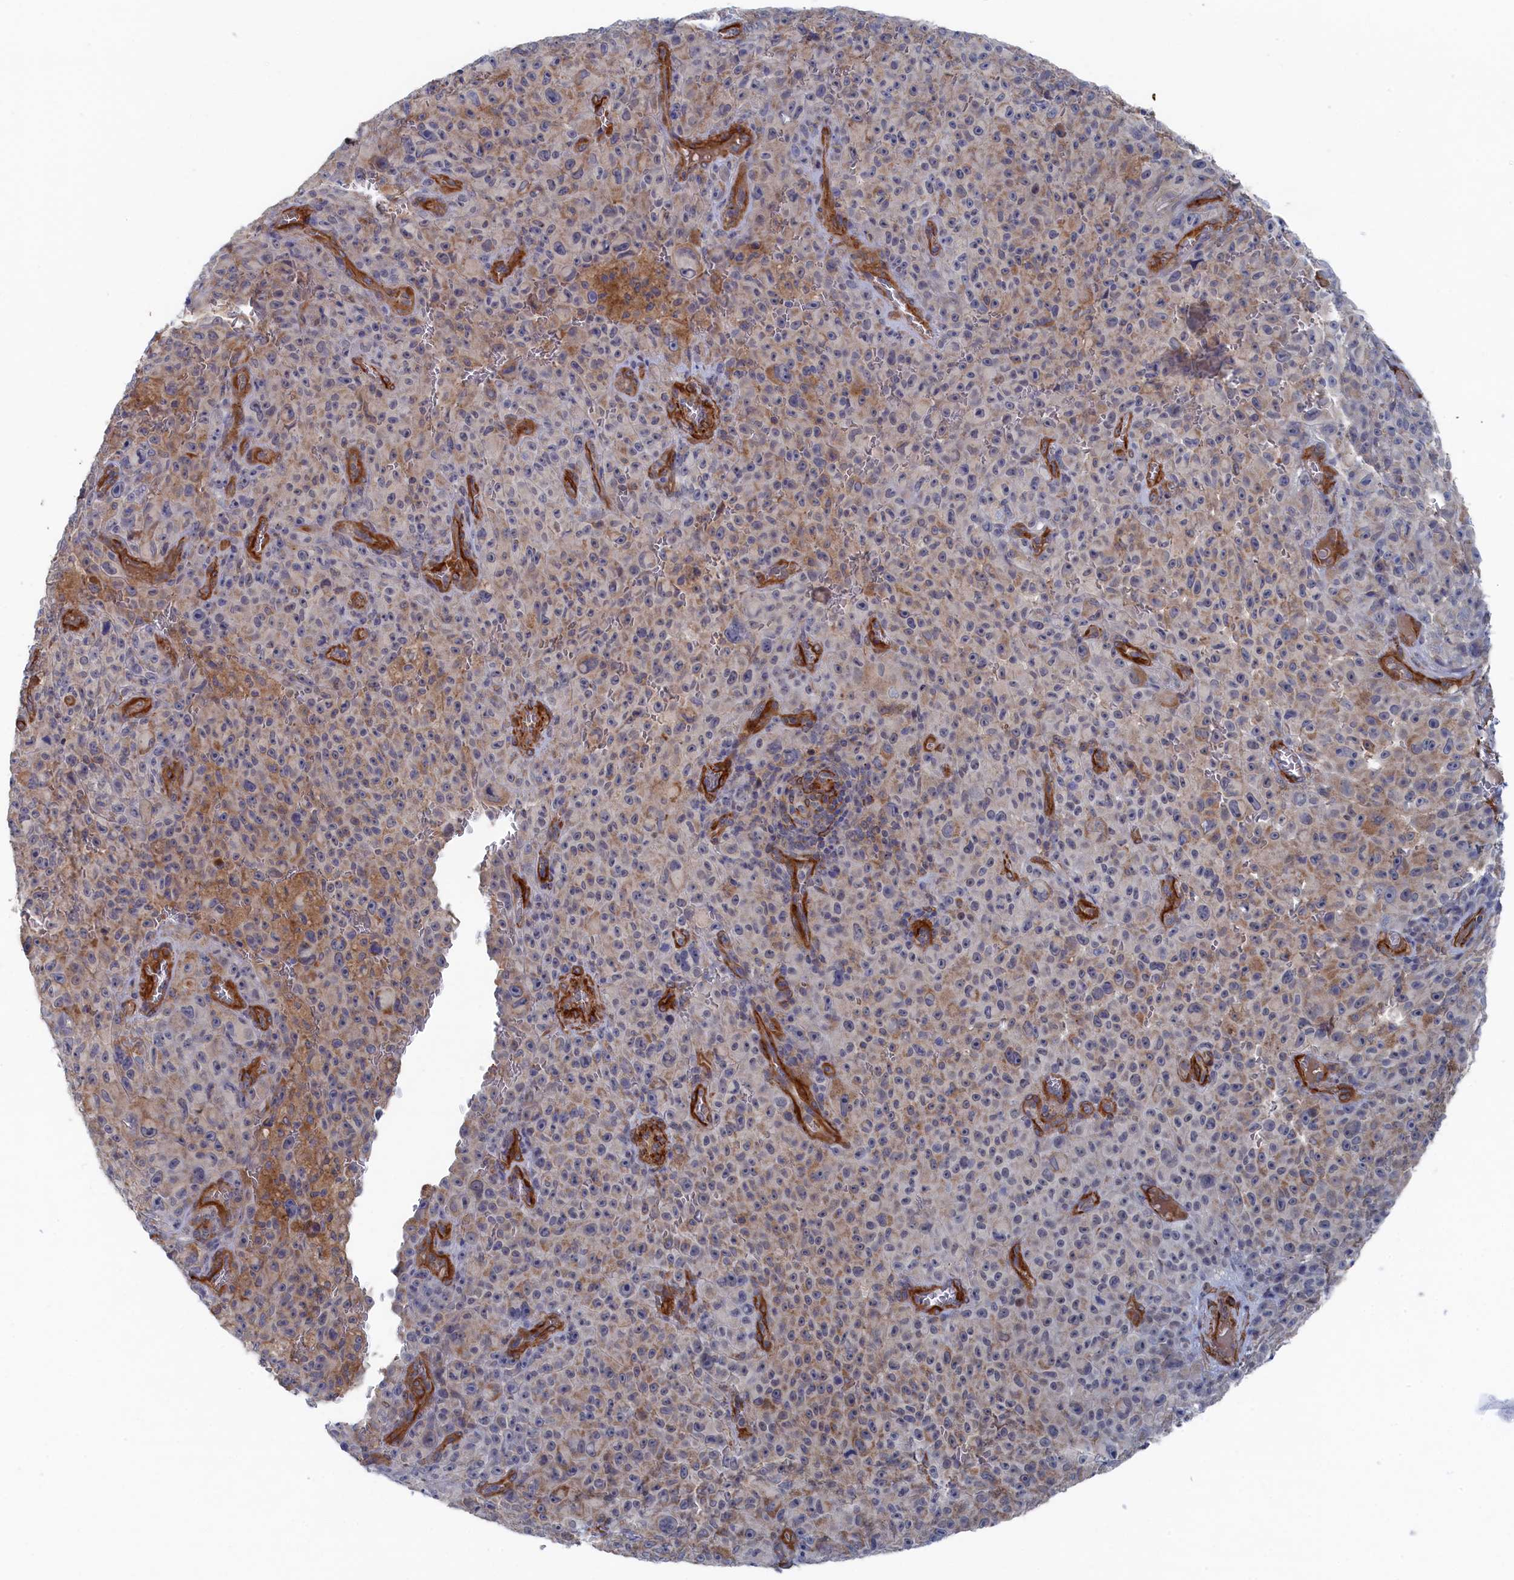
{"staining": {"intensity": "weak", "quantity": "25%-75%", "location": "cytoplasmic/membranous"}, "tissue": "melanoma", "cell_type": "Tumor cells", "image_type": "cancer", "snomed": [{"axis": "morphology", "description": "Malignant melanoma, NOS"}, {"axis": "topography", "description": "Skin"}], "caption": "An image showing weak cytoplasmic/membranous staining in approximately 25%-75% of tumor cells in malignant melanoma, as visualized by brown immunohistochemical staining.", "gene": "FILIP1L", "patient": {"sex": "female", "age": 82}}